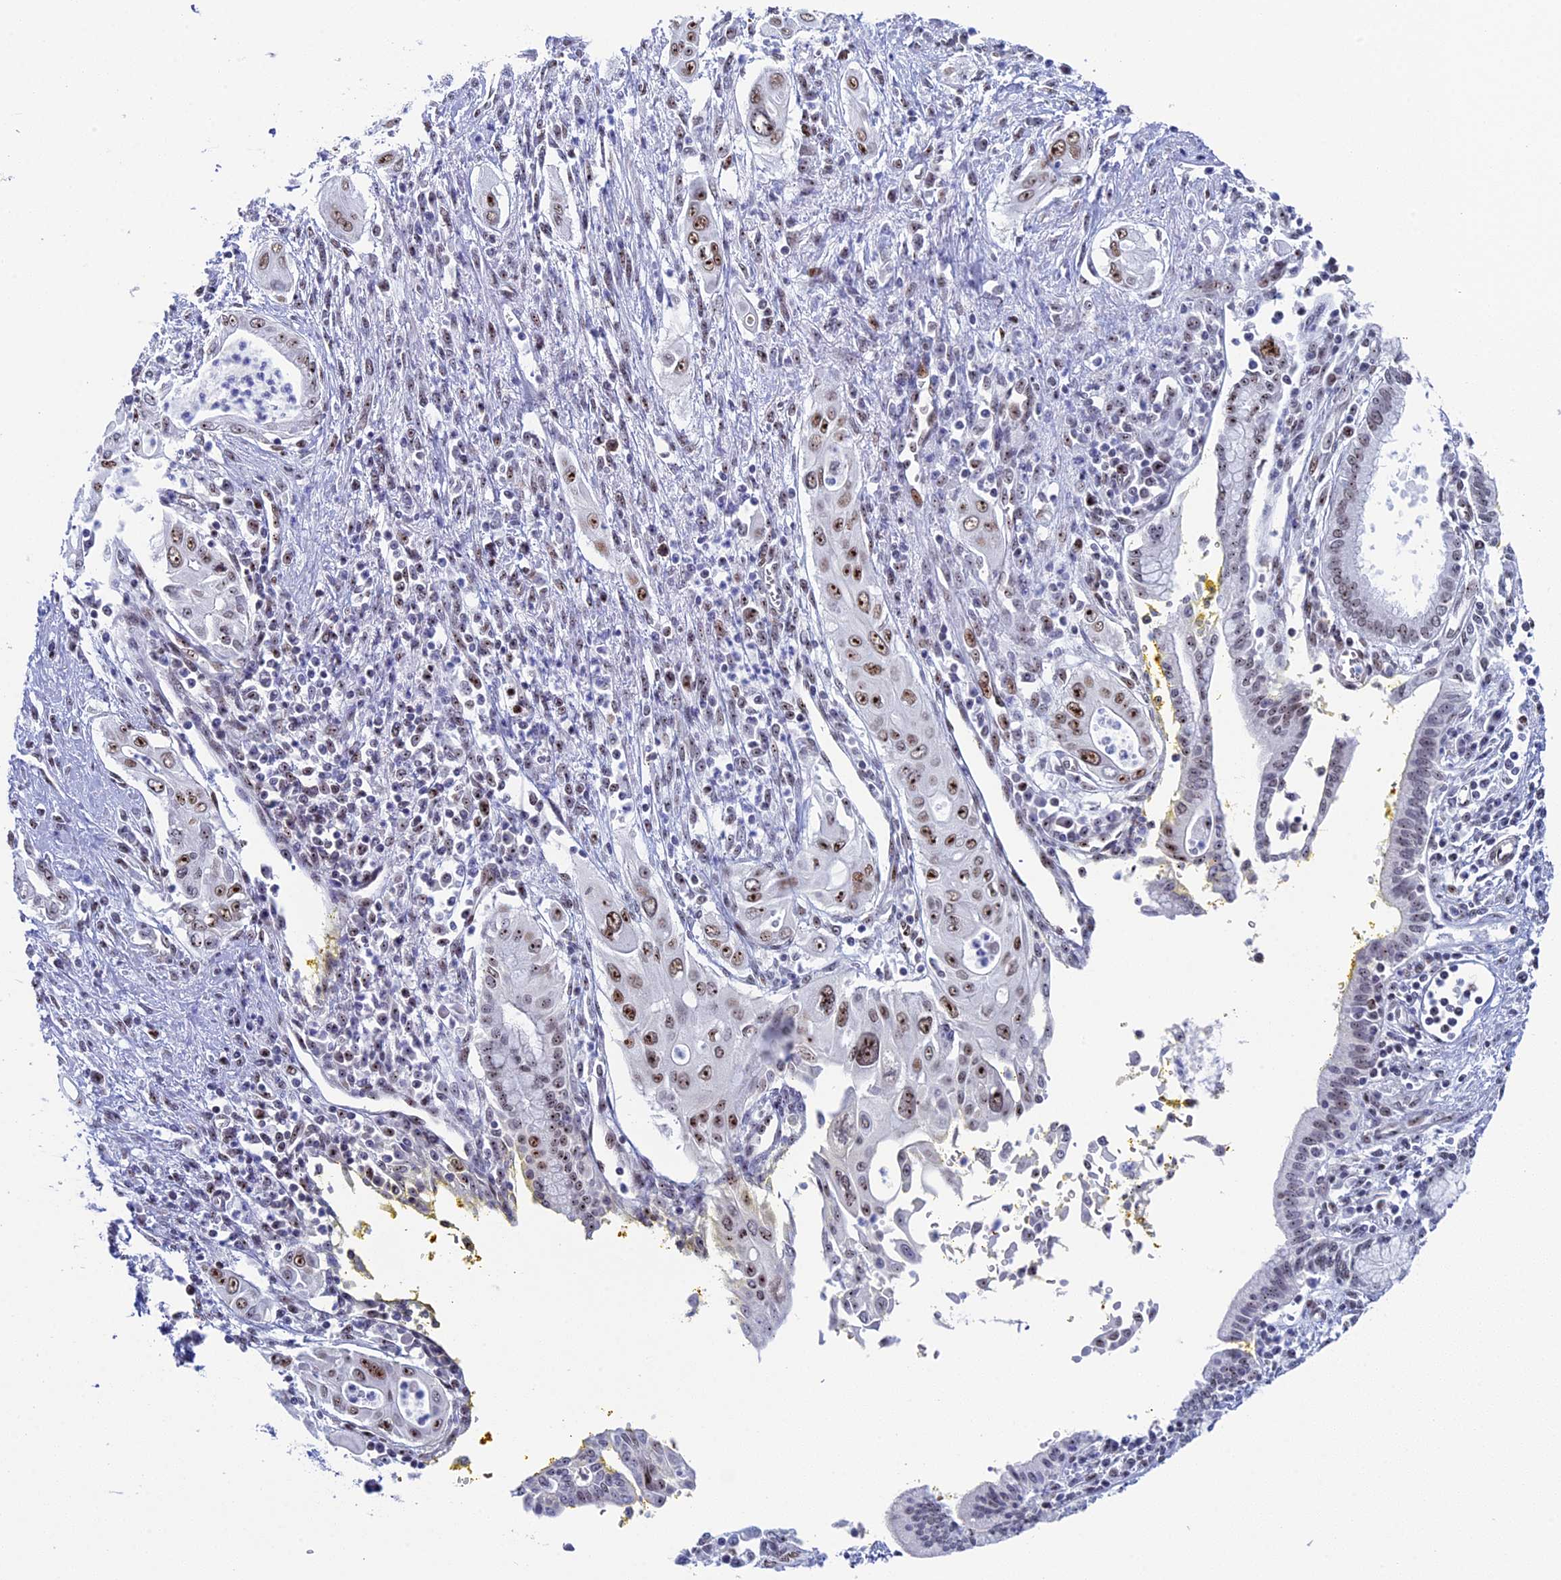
{"staining": {"intensity": "moderate", "quantity": ">75%", "location": "nuclear"}, "tissue": "pancreatic cancer", "cell_type": "Tumor cells", "image_type": "cancer", "snomed": [{"axis": "morphology", "description": "Adenocarcinoma, NOS"}, {"axis": "topography", "description": "Pancreas"}], "caption": "High-power microscopy captured an immunohistochemistry (IHC) histopathology image of pancreatic cancer (adenocarcinoma), revealing moderate nuclear expression in about >75% of tumor cells.", "gene": "CCDC86", "patient": {"sex": "male", "age": 58}}